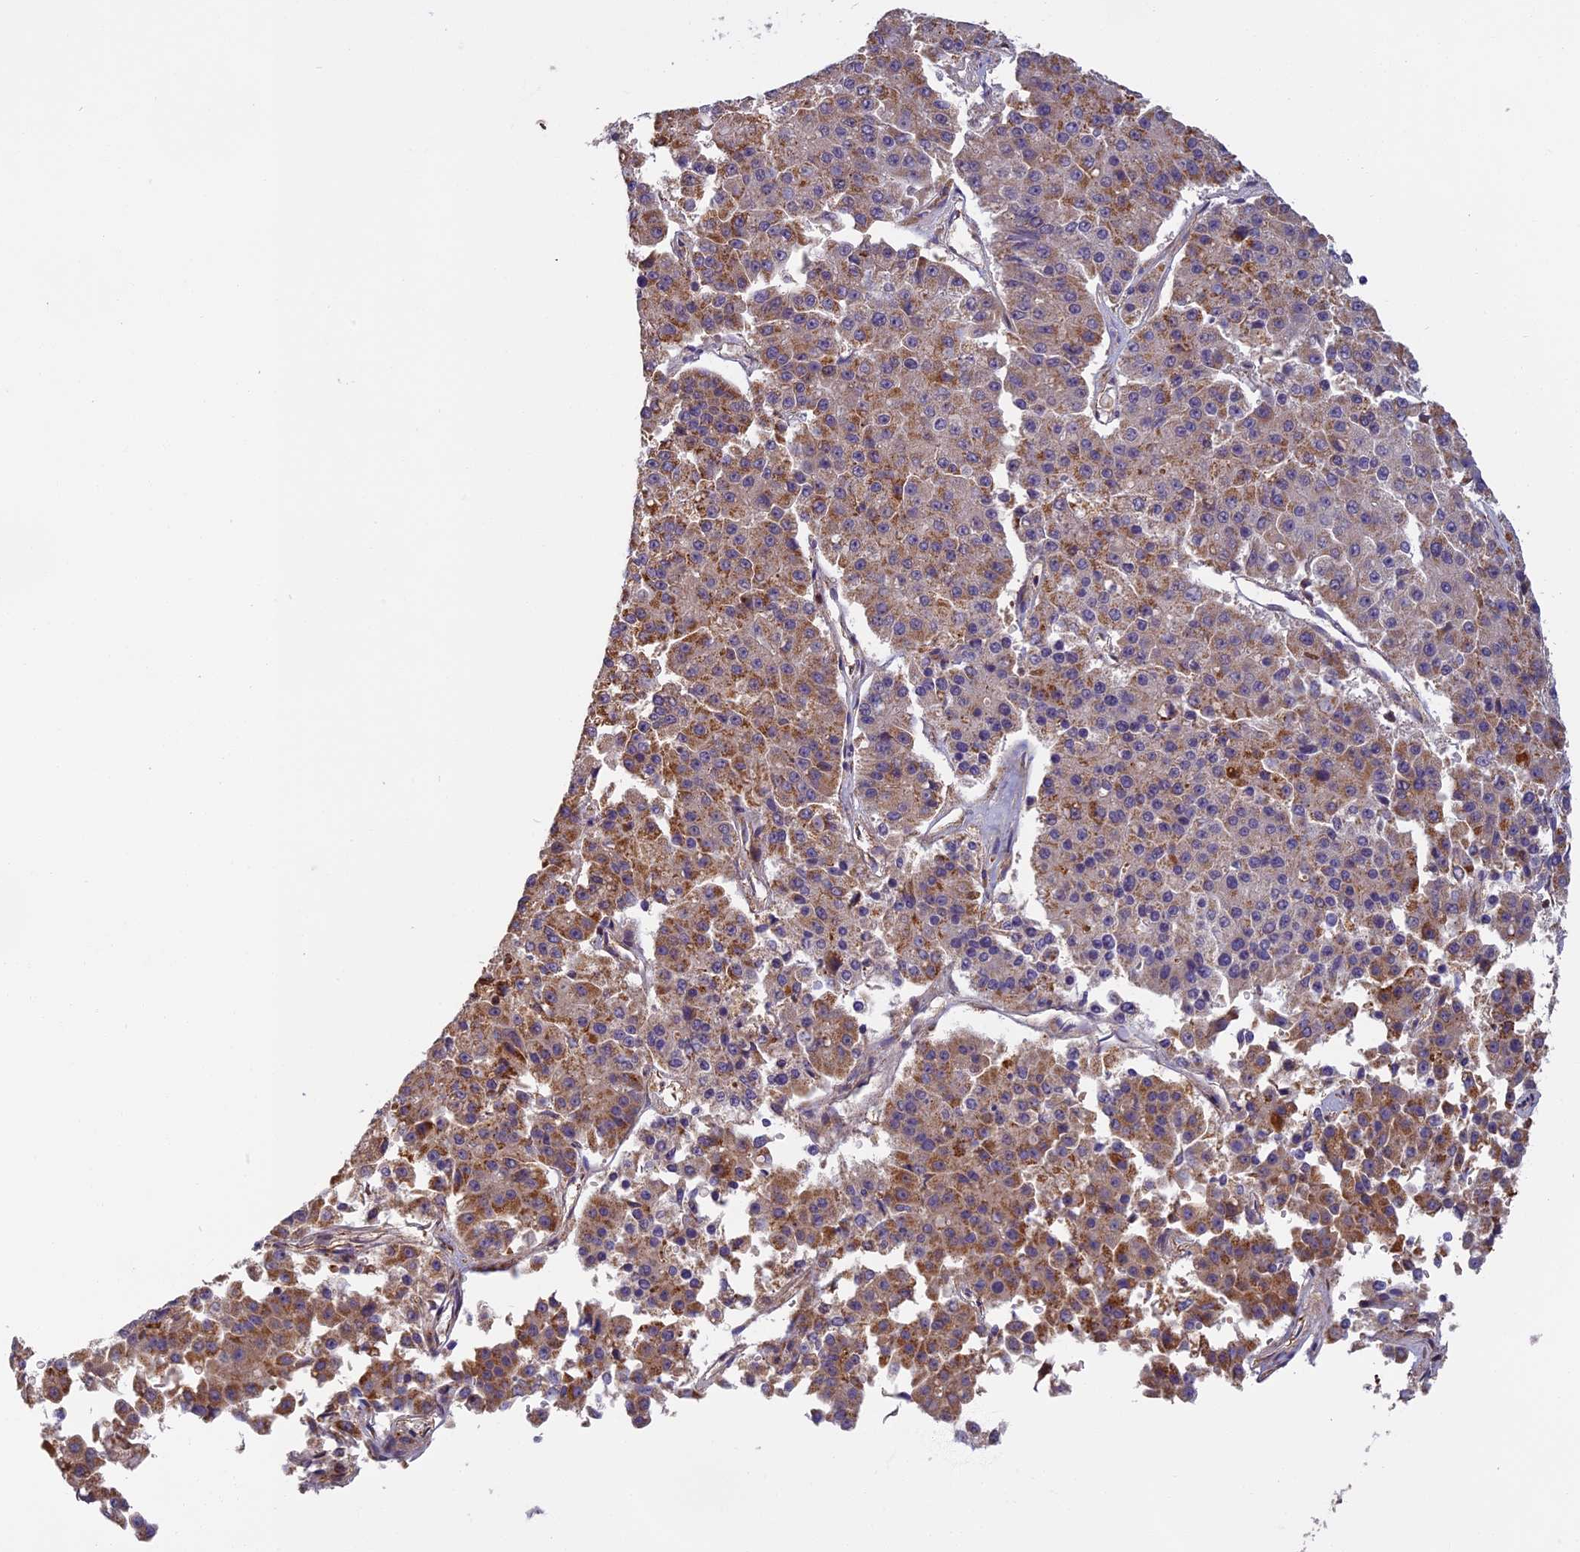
{"staining": {"intensity": "moderate", "quantity": "<25%", "location": "cytoplasmic/membranous"}, "tissue": "pancreatic cancer", "cell_type": "Tumor cells", "image_type": "cancer", "snomed": [{"axis": "morphology", "description": "Adenocarcinoma, NOS"}, {"axis": "topography", "description": "Pancreas"}], "caption": "The histopathology image shows immunohistochemical staining of pancreatic cancer. There is moderate cytoplasmic/membranous expression is identified in about <25% of tumor cells.", "gene": "EDAR", "patient": {"sex": "male", "age": 50}}